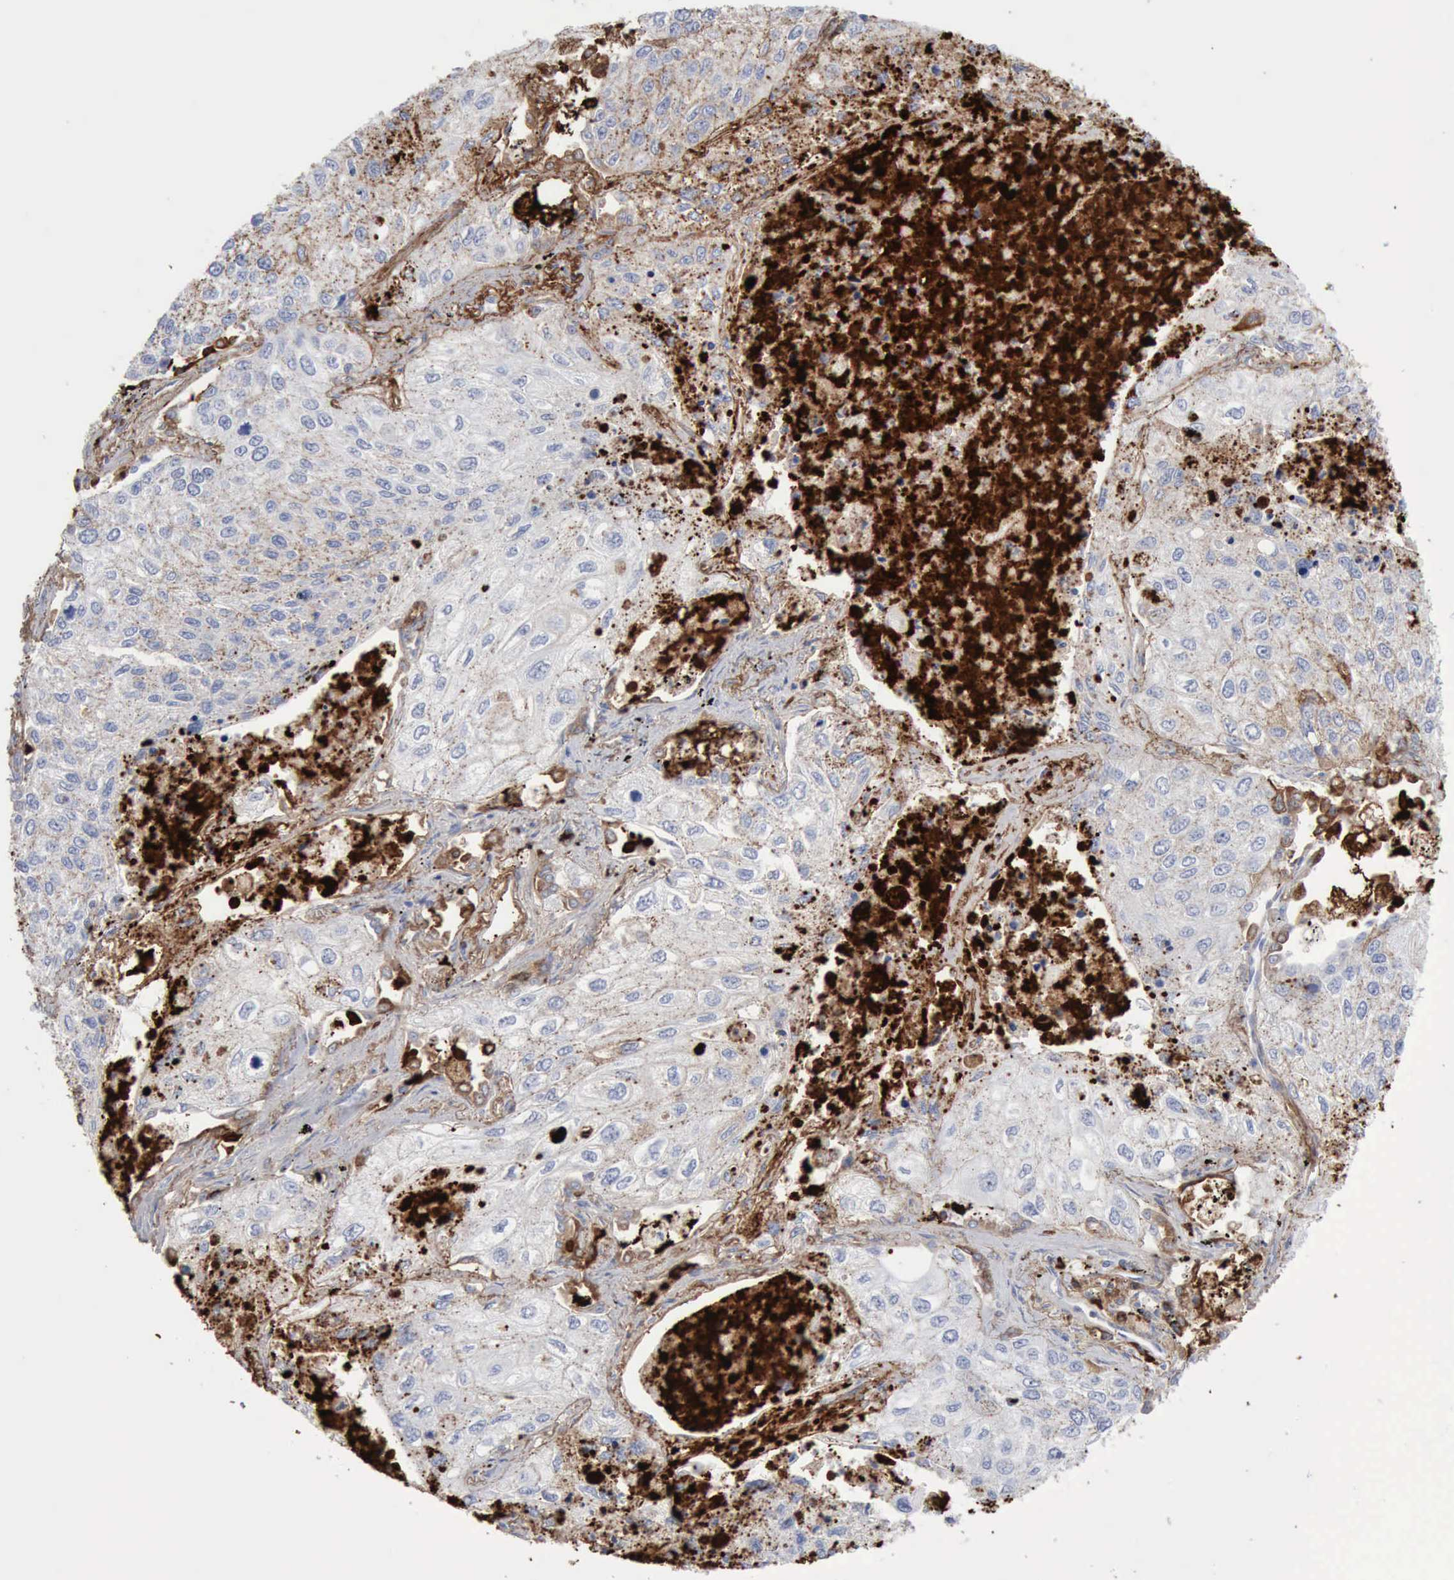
{"staining": {"intensity": "moderate", "quantity": "25%-75%", "location": "cytoplasmic/membranous"}, "tissue": "lung cancer", "cell_type": "Tumor cells", "image_type": "cancer", "snomed": [{"axis": "morphology", "description": "Squamous cell carcinoma, NOS"}, {"axis": "topography", "description": "Lung"}], "caption": "Human lung squamous cell carcinoma stained with a protein marker demonstrates moderate staining in tumor cells.", "gene": "C4BPA", "patient": {"sex": "male", "age": 75}}